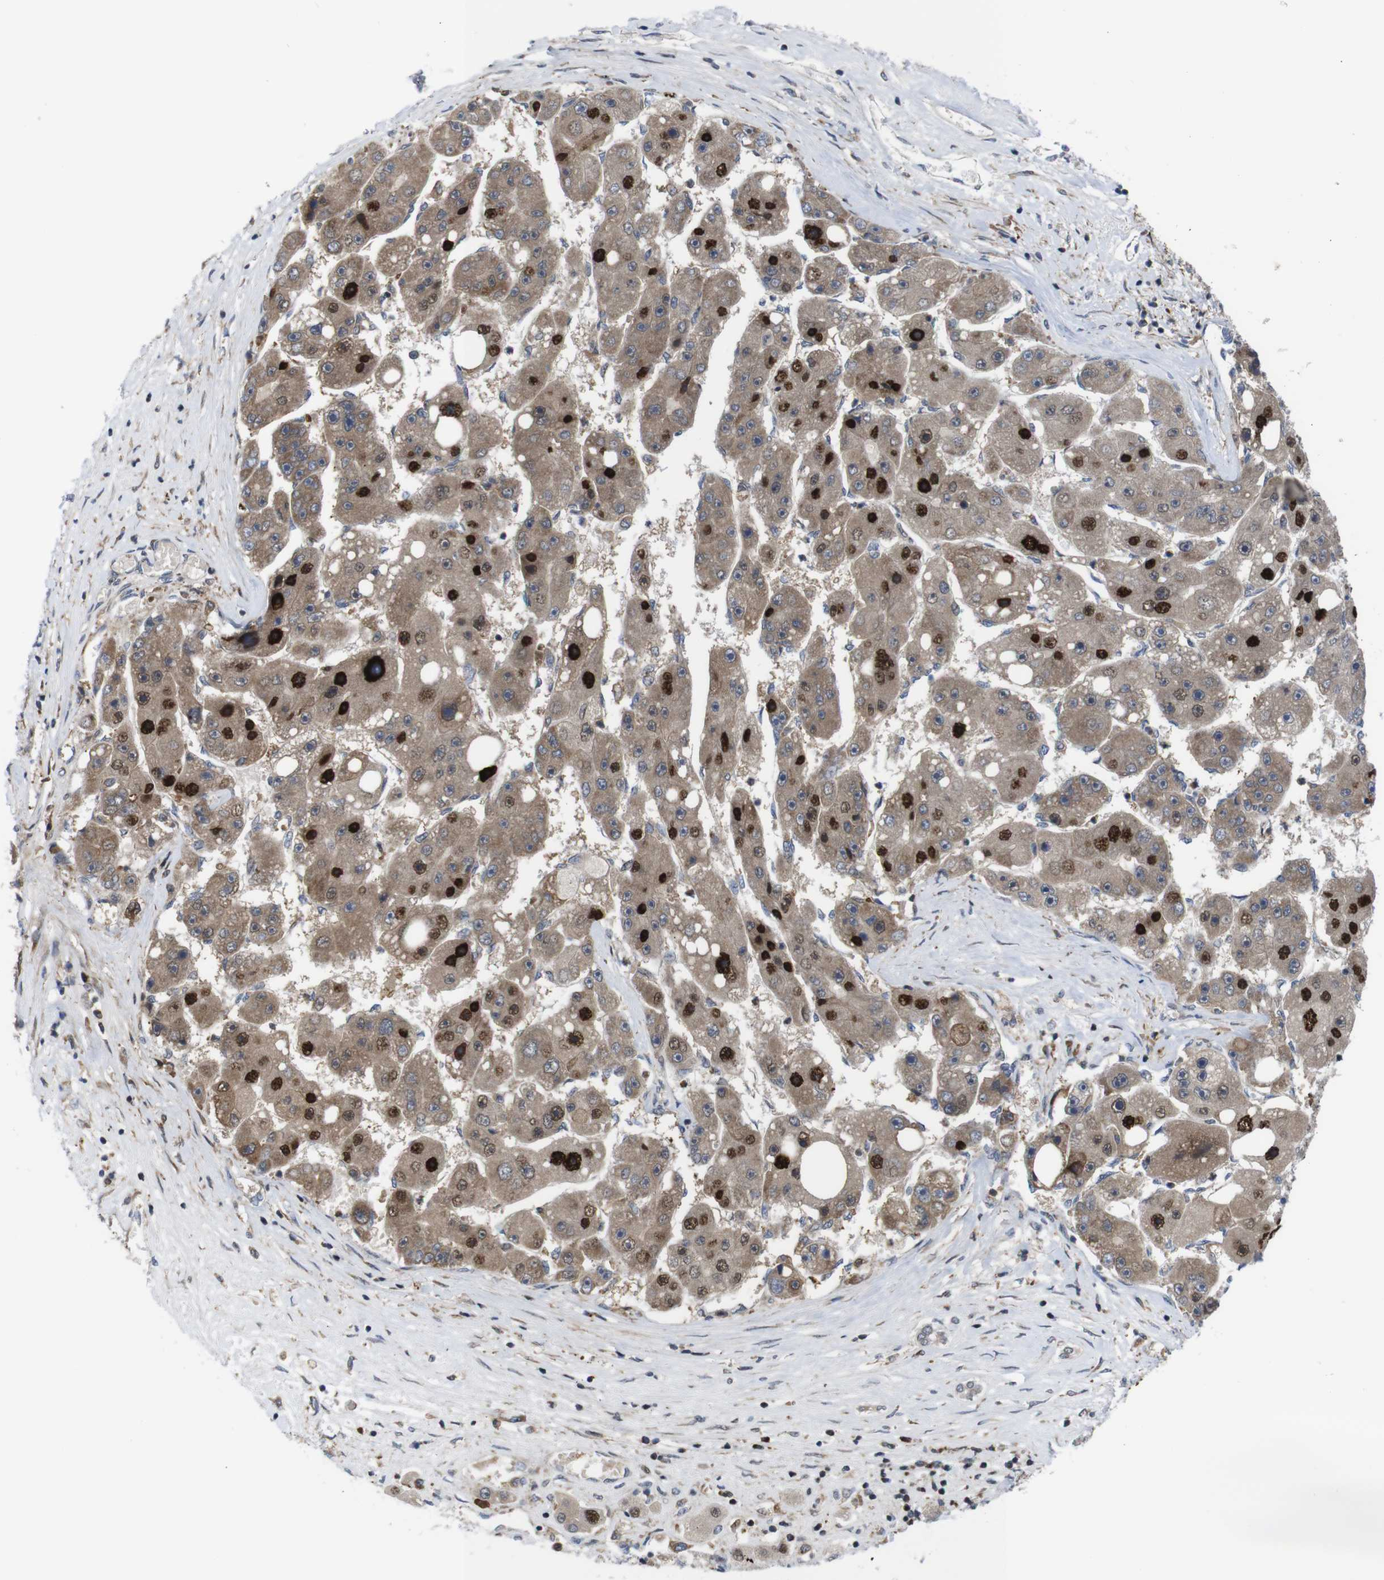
{"staining": {"intensity": "strong", "quantity": "25%-75%", "location": "nuclear"}, "tissue": "liver cancer", "cell_type": "Tumor cells", "image_type": "cancer", "snomed": [{"axis": "morphology", "description": "Carcinoma, Hepatocellular, NOS"}, {"axis": "topography", "description": "Liver"}], "caption": "Brown immunohistochemical staining in liver cancer (hepatocellular carcinoma) reveals strong nuclear staining in about 25%-75% of tumor cells.", "gene": "PTPN1", "patient": {"sex": "female", "age": 61}}